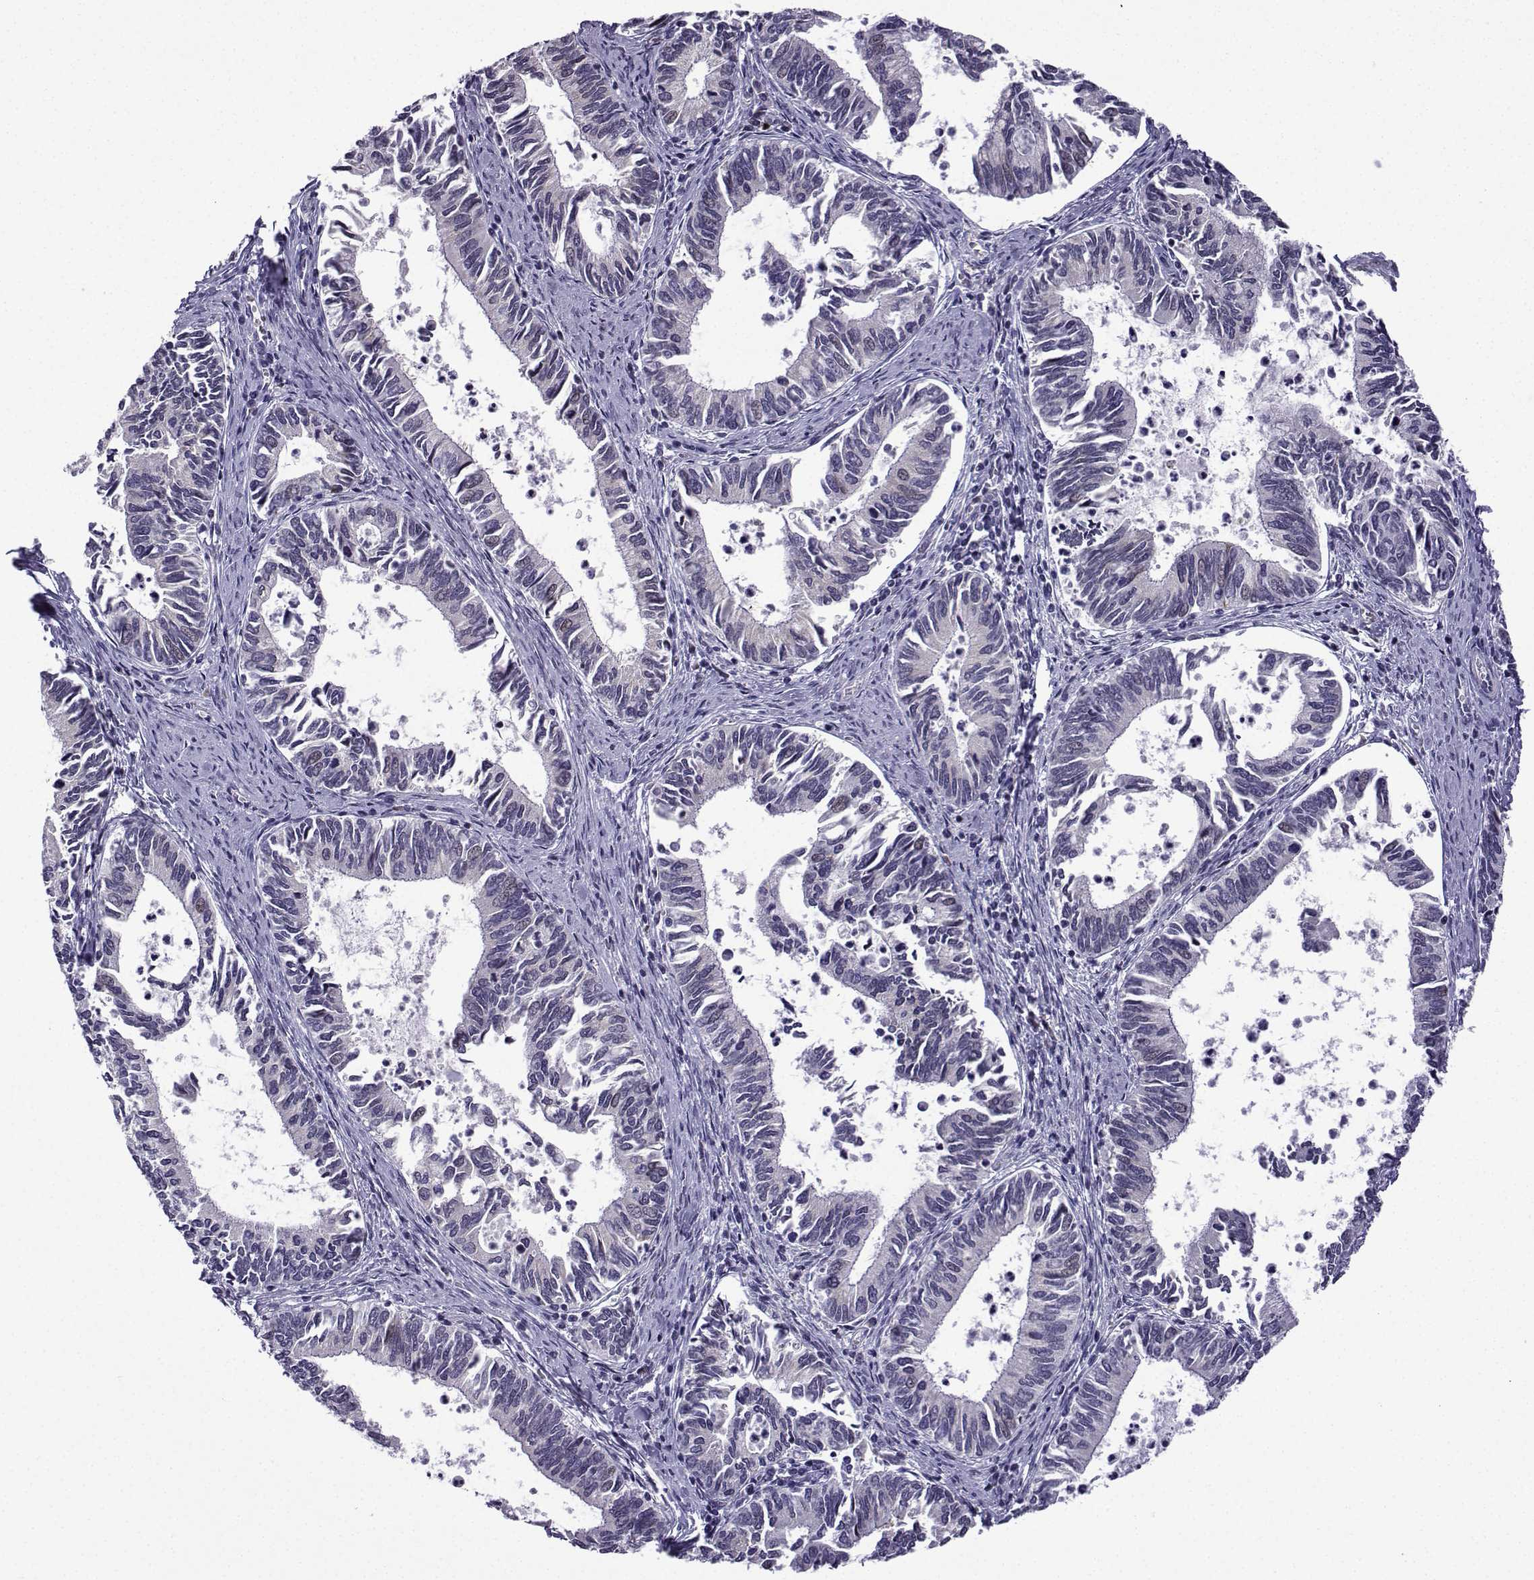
{"staining": {"intensity": "weak", "quantity": "<25%", "location": "nuclear"}, "tissue": "cervical cancer", "cell_type": "Tumor cells", "image_type": "cancer", "snomed": [{"axis": "morphology", "description": "Adenocarcinoma, NOS"}, {"axis": "topography", "description": "Cervix"}], "caption": "A high-resolution photomicrograph shows IHC staining of cervical cancer (adenocarcinoma), which reveals no significant expression in tumor cells.", "gene": "FGF3", "patient": {"sex": "female", "age": 42}}